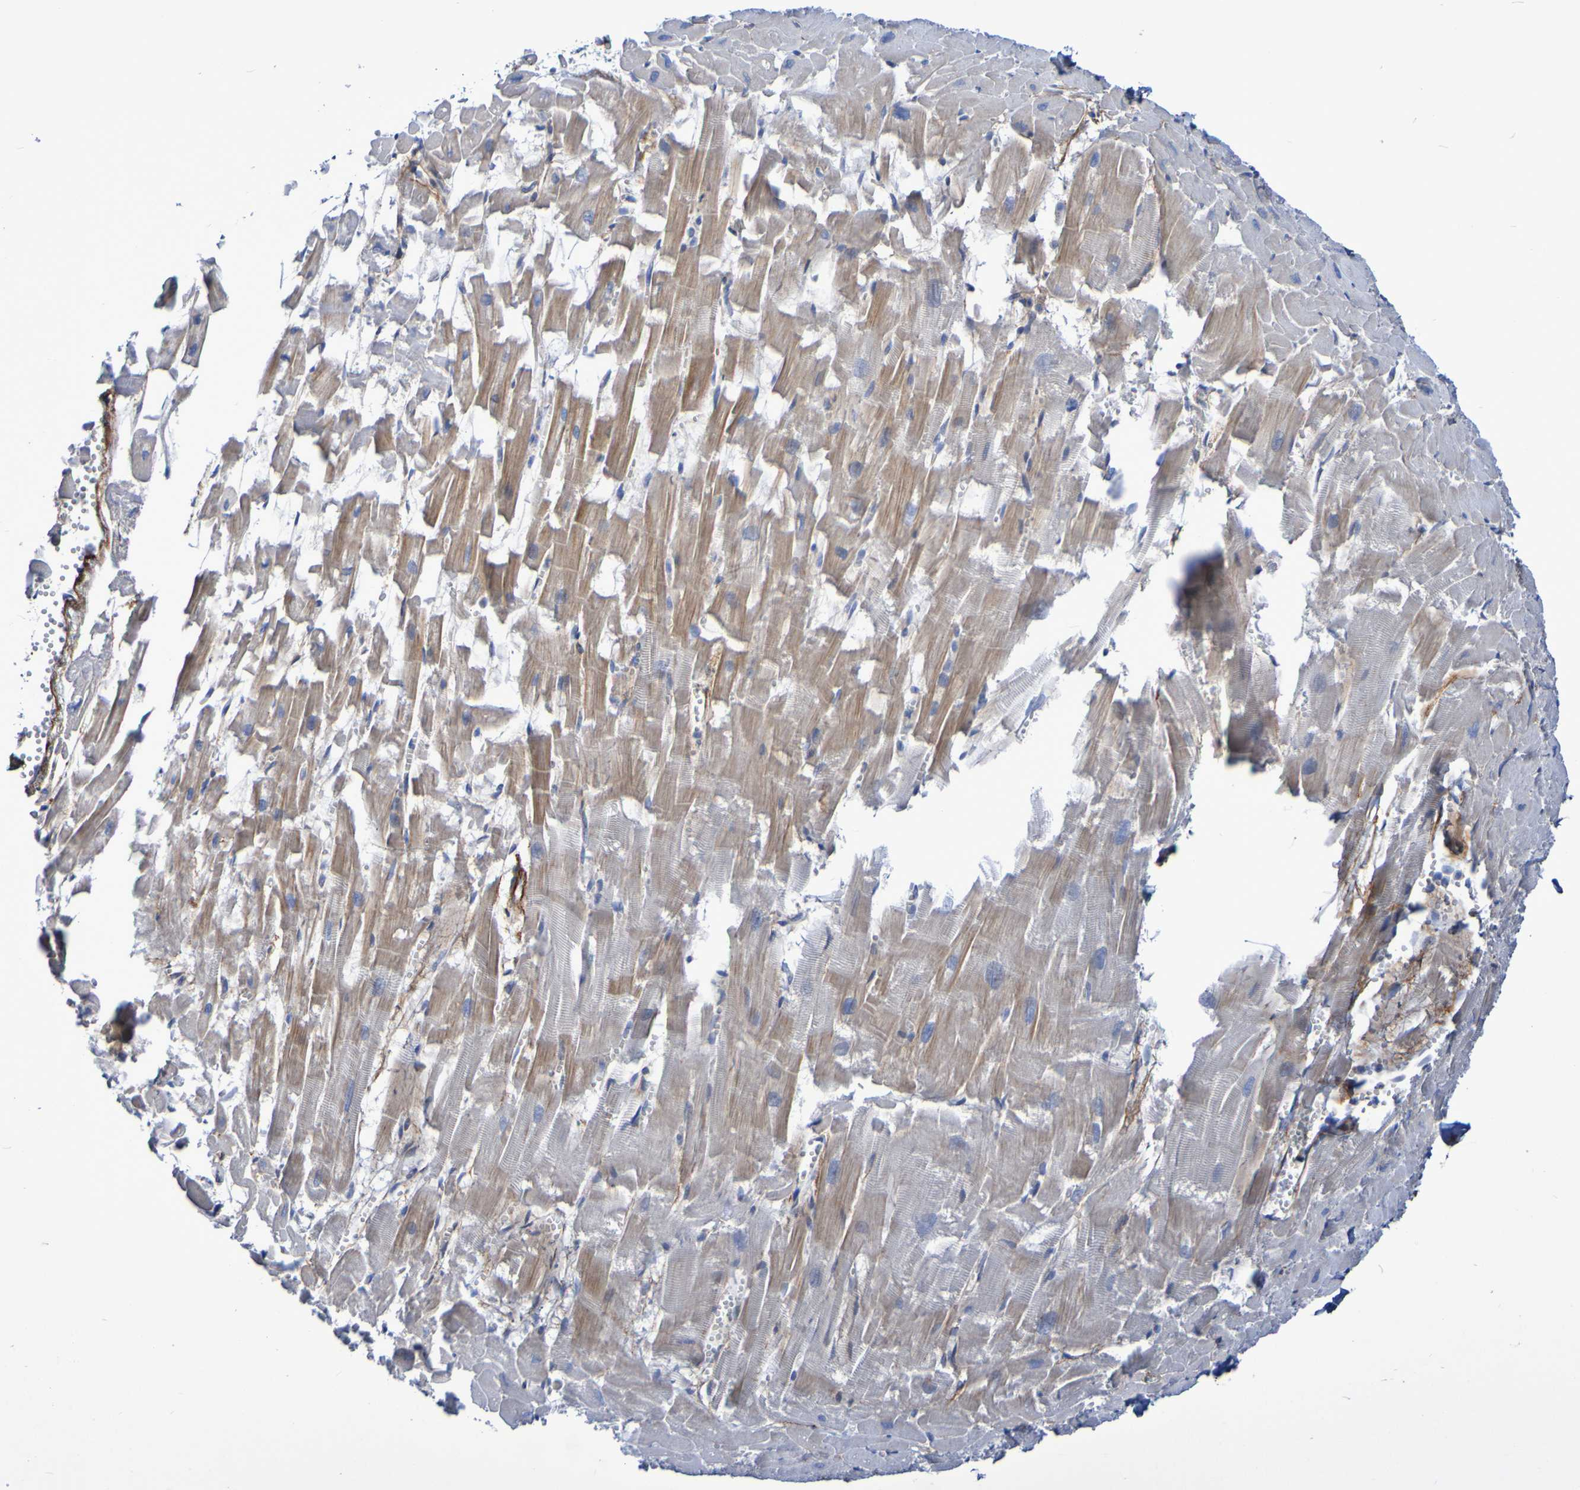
{"staining": {"intensity": "moderate", "quantity": "25%-75%", "location": "cytoplasmic/membranous"}, "tissue": "heart muscle", "cell_type": "Cardiomyocytes", "image_type": "normal", "snomed": [{"axis": "morphology", "description": "Normal tissue, NOS"}, {"axis": "topography", "description": "Heart"}], "caption": "Brown immunohistochemical staining in normal human heart muscle displays moderate cytoplasmic/membranous staining in approximately 25%-75% of cardiomyocytes.", "gene": "LPP", "patient": {"sex": "female", "age": 19}}